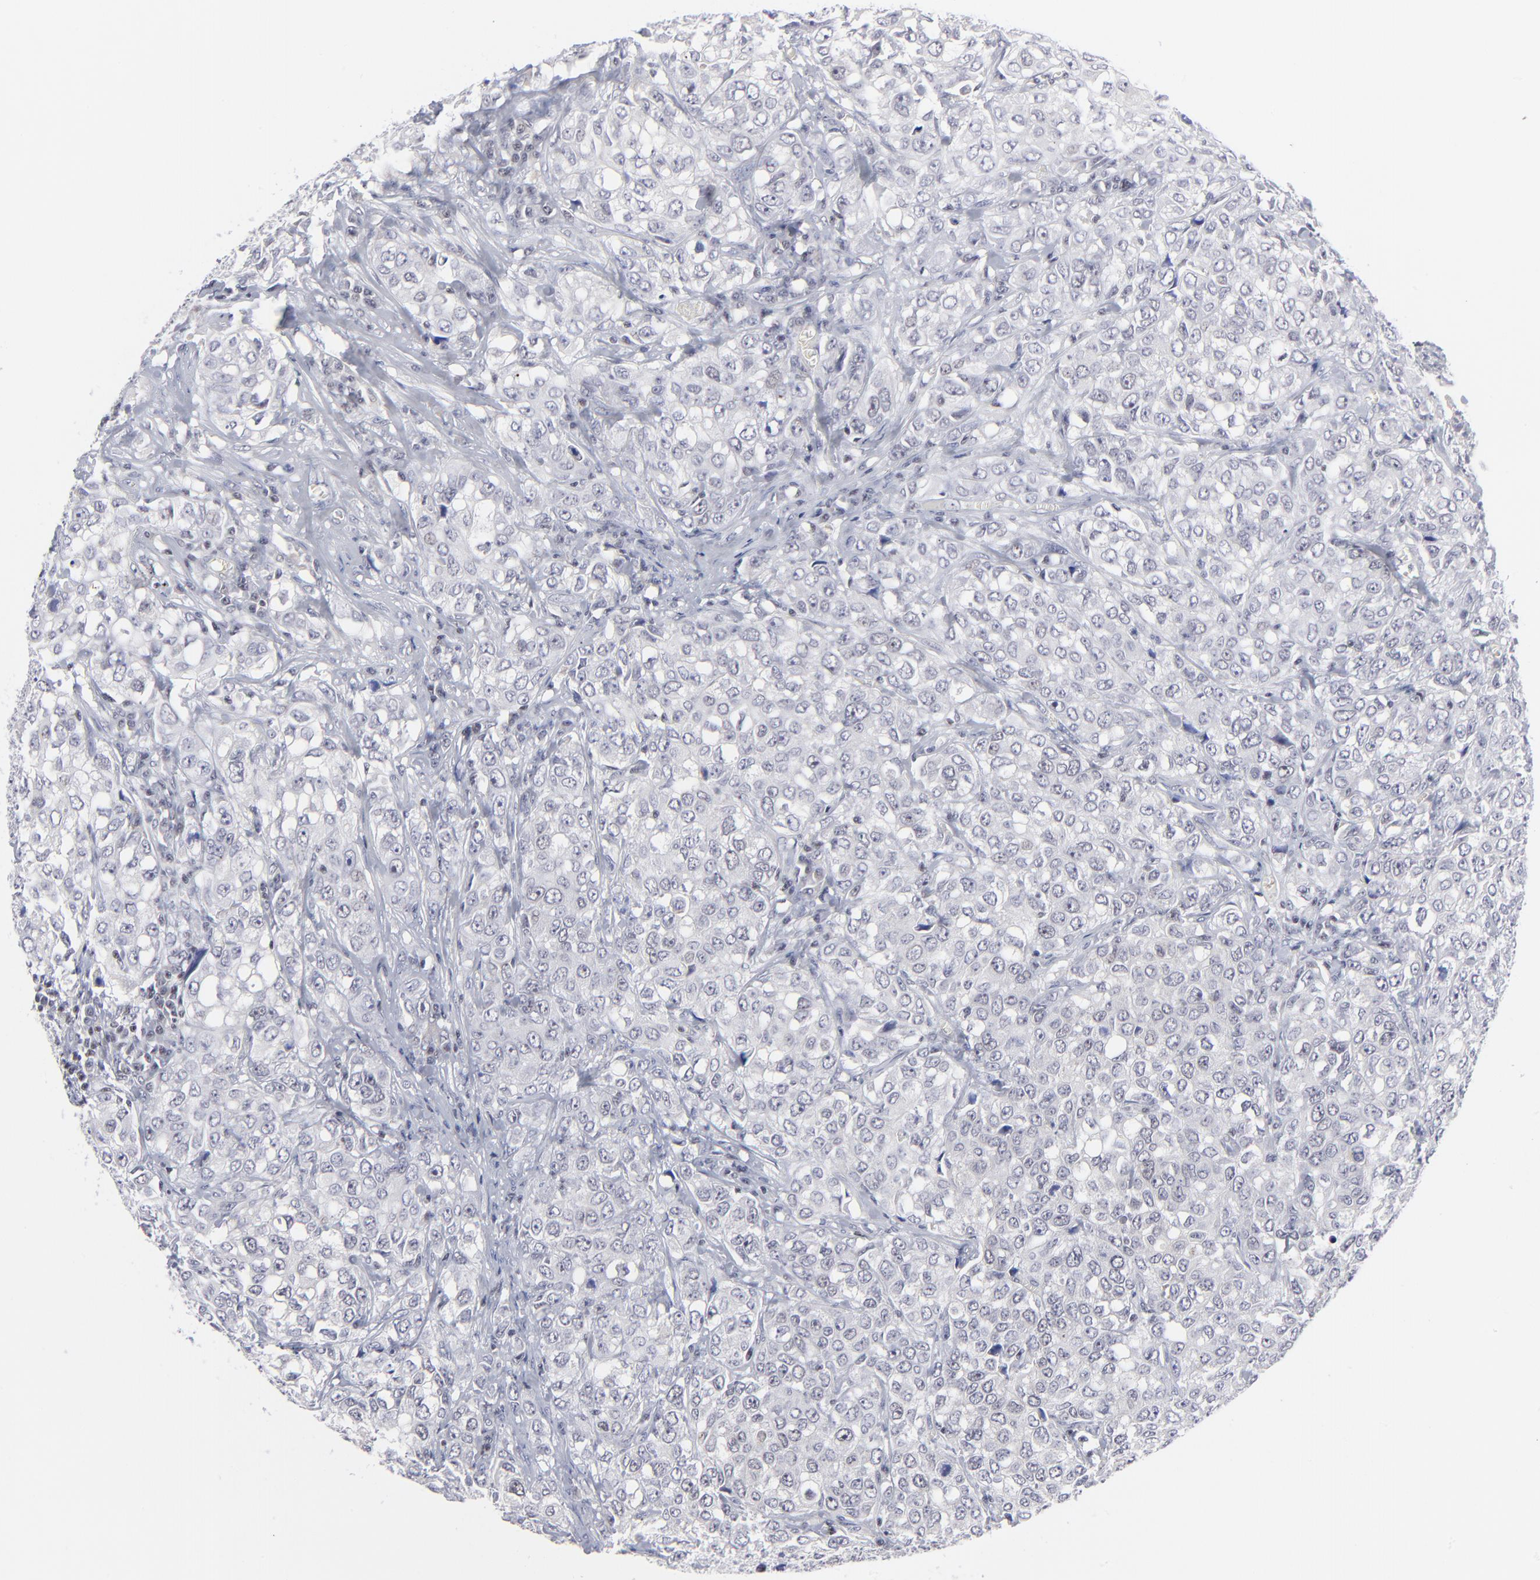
{"staining": {"intensity": "negative", "quantity": "none", "location": "none"}, "tissue": "urothelial cancer", "cell_type": "Tumor cells", "image_type": "cancer", "snomed": [{"axis": "morphology", "description": "Urothelial carcinoma, High grade"}, {"axis": "topography", "description": "Urinary bladder"}], "caption": "Immunohistochemistry histopathology image of neoplastic tissue: human high-grade urothelial carcinoma stained with DAB demonstrates no significant protein staining in tumor cells. (Brightfield microscopy of DAB immunohistochemistry at high magnification).", "gene": "SP2", "patient": {"sex": "female", "age": 75}}